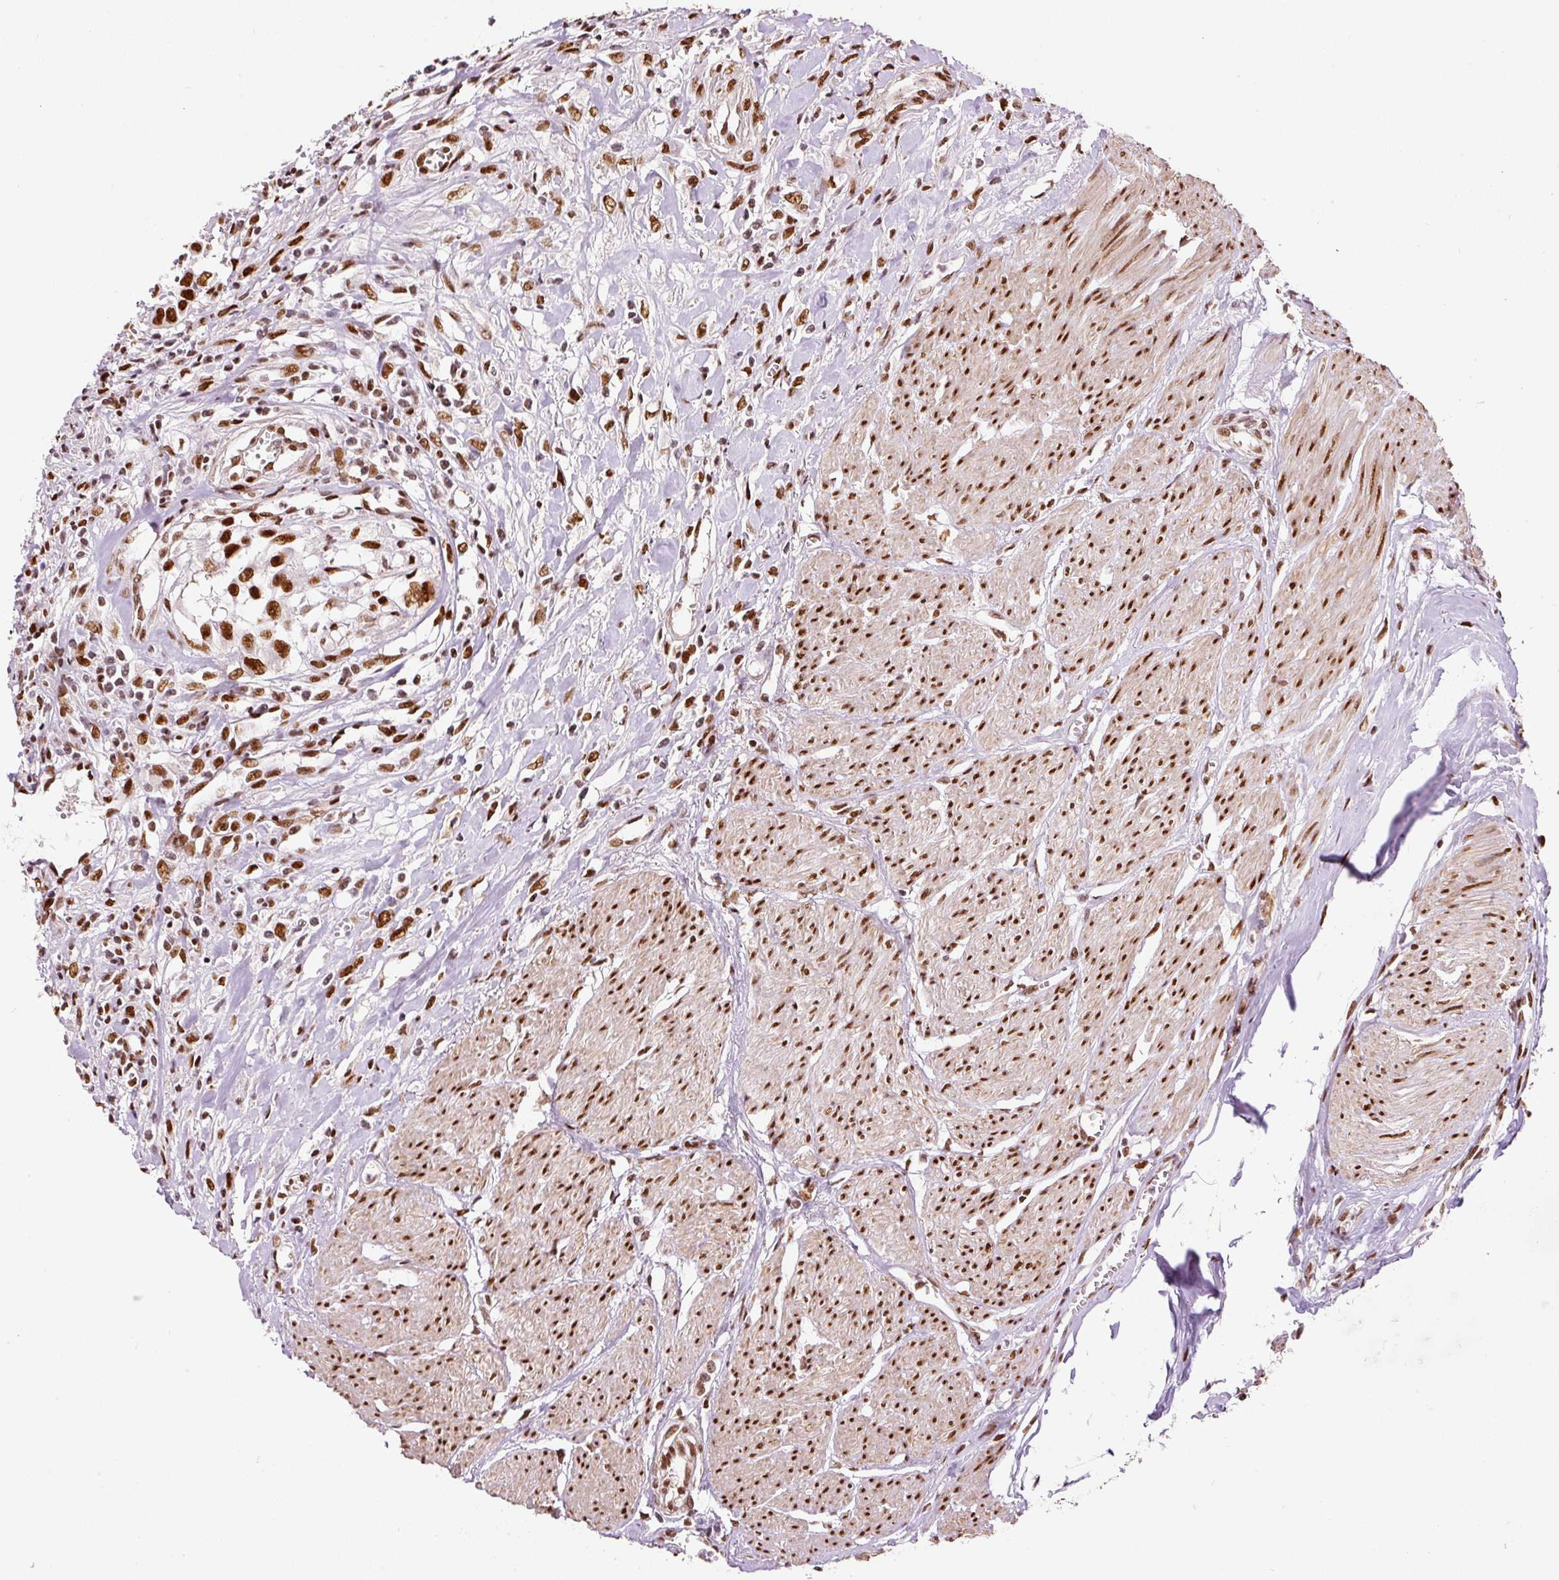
{"staining": {"intensity": "strong", "quantity": ">75%", "location": "nuclear"}, "tissue": "urothelial cancer", "cell_type": "Tumor cells", "image_type": "cancer", "snomed": [{"axis": "morphology", "description": "Urothelial carcinoma, High grade"}, {"axis": "topography", "description": "Urinary bladder"}], "caption": "Brown immunohistochemical staining in high-grade urothelial carcinoma shows strong nuclear staining in about >75% of tumor cells.", "gene": "HNRNPC", "patient": {"sex": "male", "age": 57}}